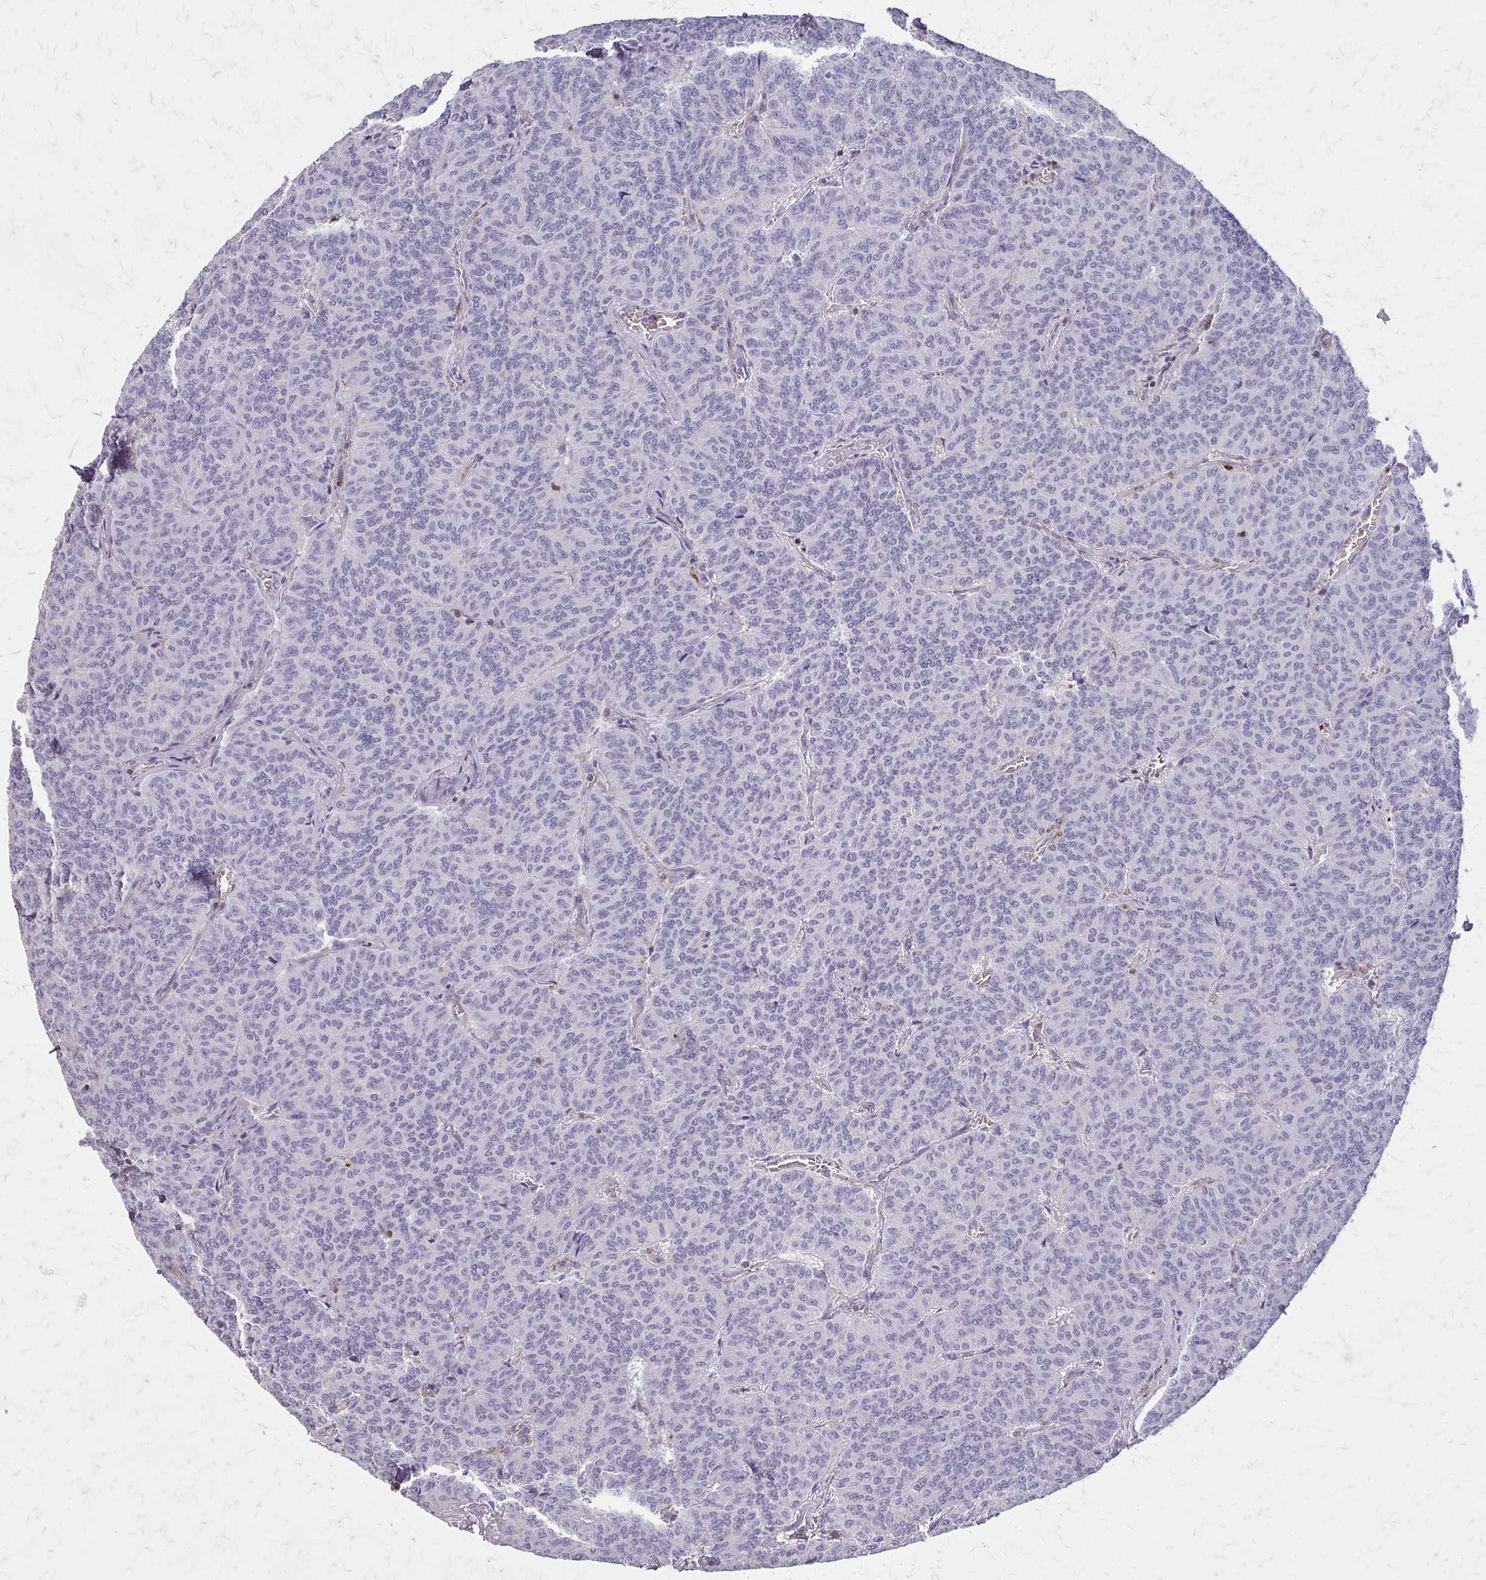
{"staining": {"intensity": "negative", "quantity": "none", "location": "none"}, "tissue": "carcinoid", "cell_type": "Tumor cells", "image_type": "cancer", "snomed": [{"axis": "morphology", "description": "Carcinoid, malignant, NOS"}, {"axis": "topography", "description": "Lung"}], "caption": "Immunohistochemistry (IHC) of carcinoid demonstrates no positivity in tumor cells. (Stains: DAB (3,3'-diaminobenzidine) immunohistochemistry (IHC) with hematoxylin counter stain, Microscopy: brightfield microscopy at high magnification).", "gene": "TENM4", "patient": {"sex": "male", "age": 61}}